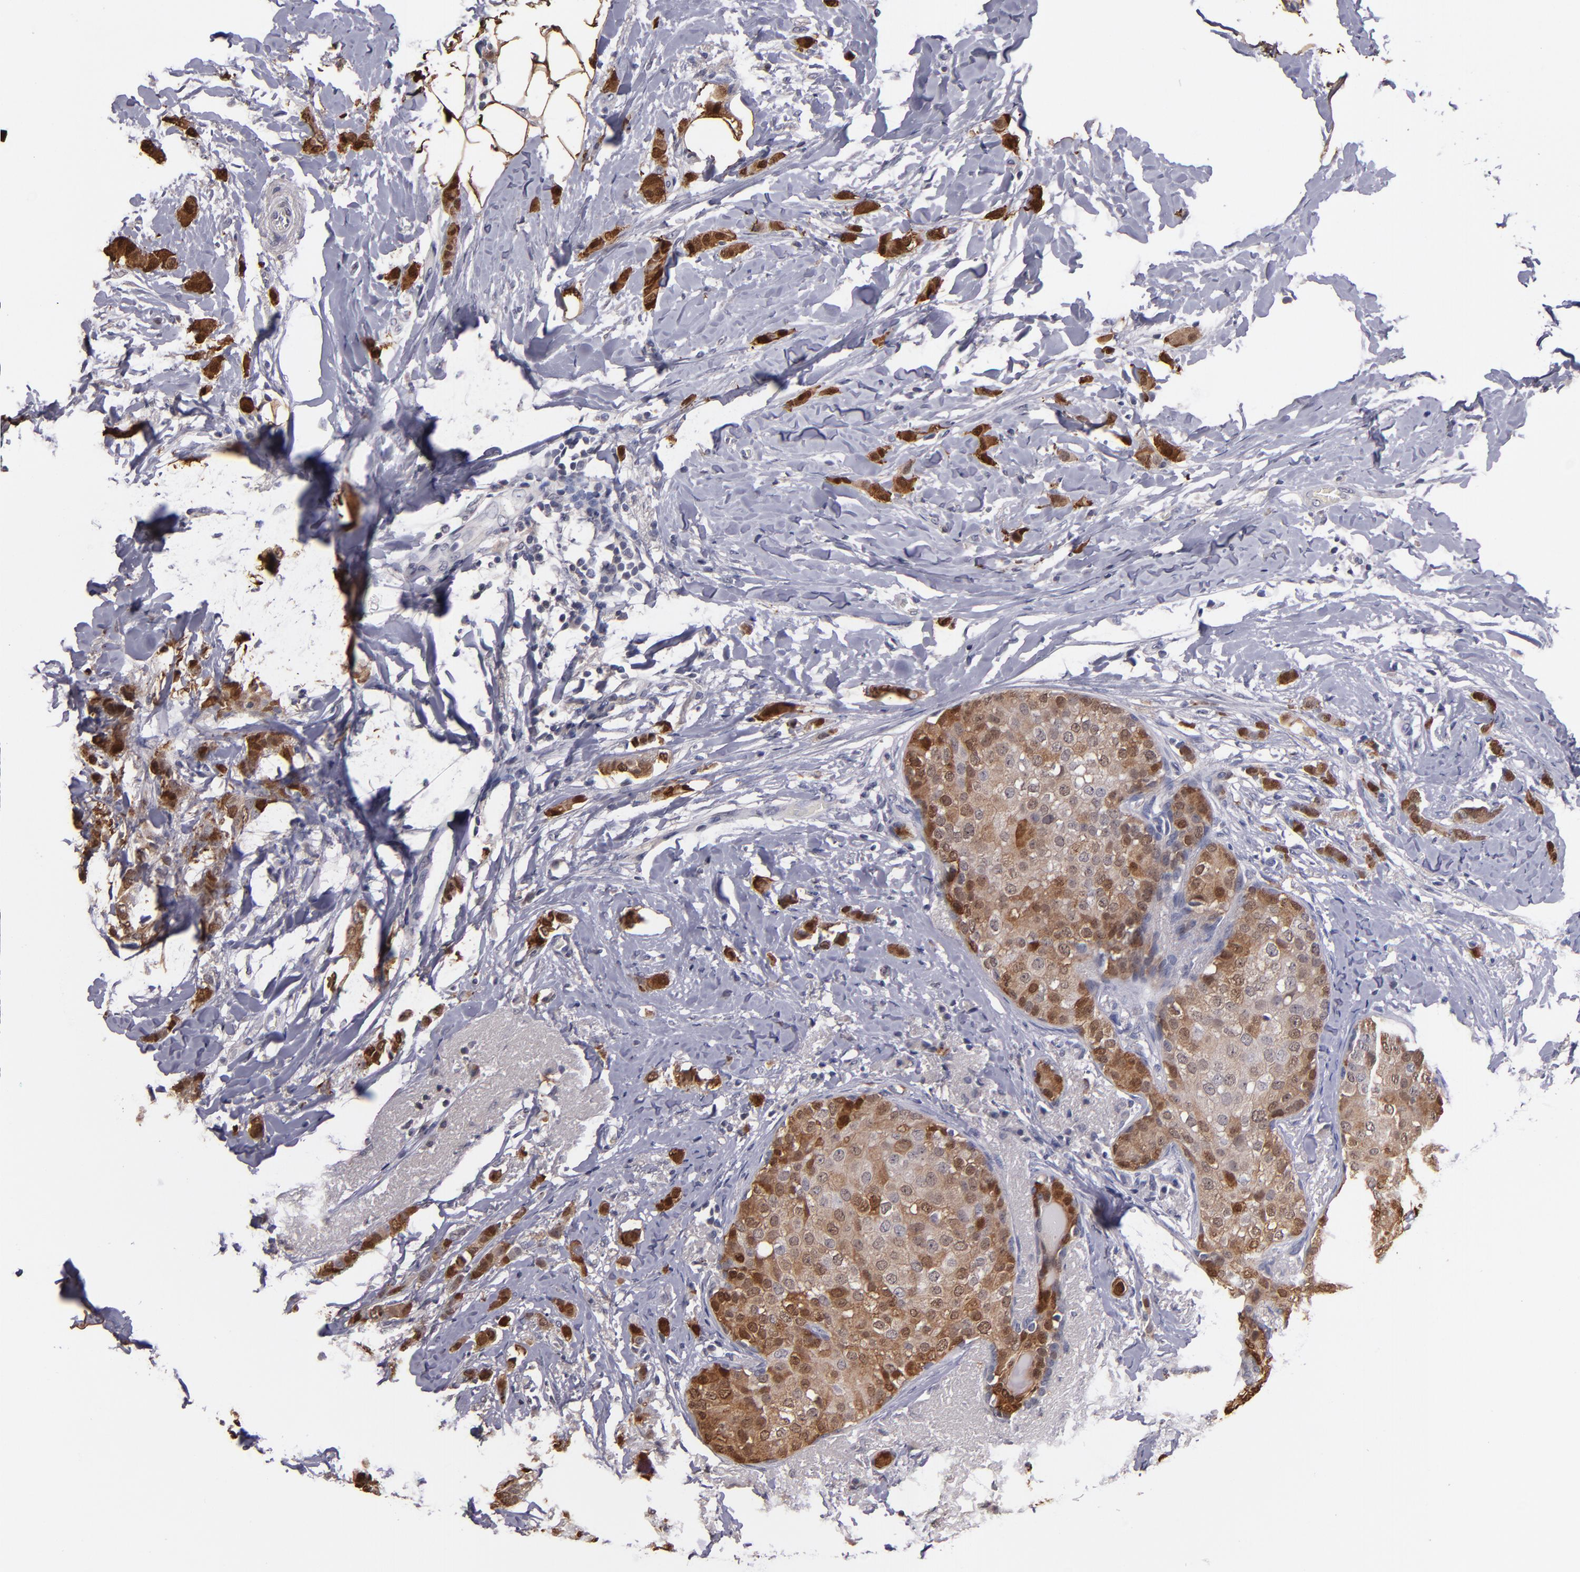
{"staining": {"intensity": "moderate", "quantity": ">75%", "location": "cytoplasmic/membranous,nuclear"}, "tissue": "breast cancer", "cell_type": "Tumor cells", "image_type": "cancer", "snomed": [{"axis": "morphology", "description": "Lobular carcinoma"}, {"axis": "topography", "description": "Breast"}], "caption": "Brown immunohistochemical staining in human breast cancer reveals moderate cytoplasmic/membranous and nuclear staining in approximately >75% of tumor cells.", "gene": "S100A1", "patient": {"sex": "female", "age": 55}}